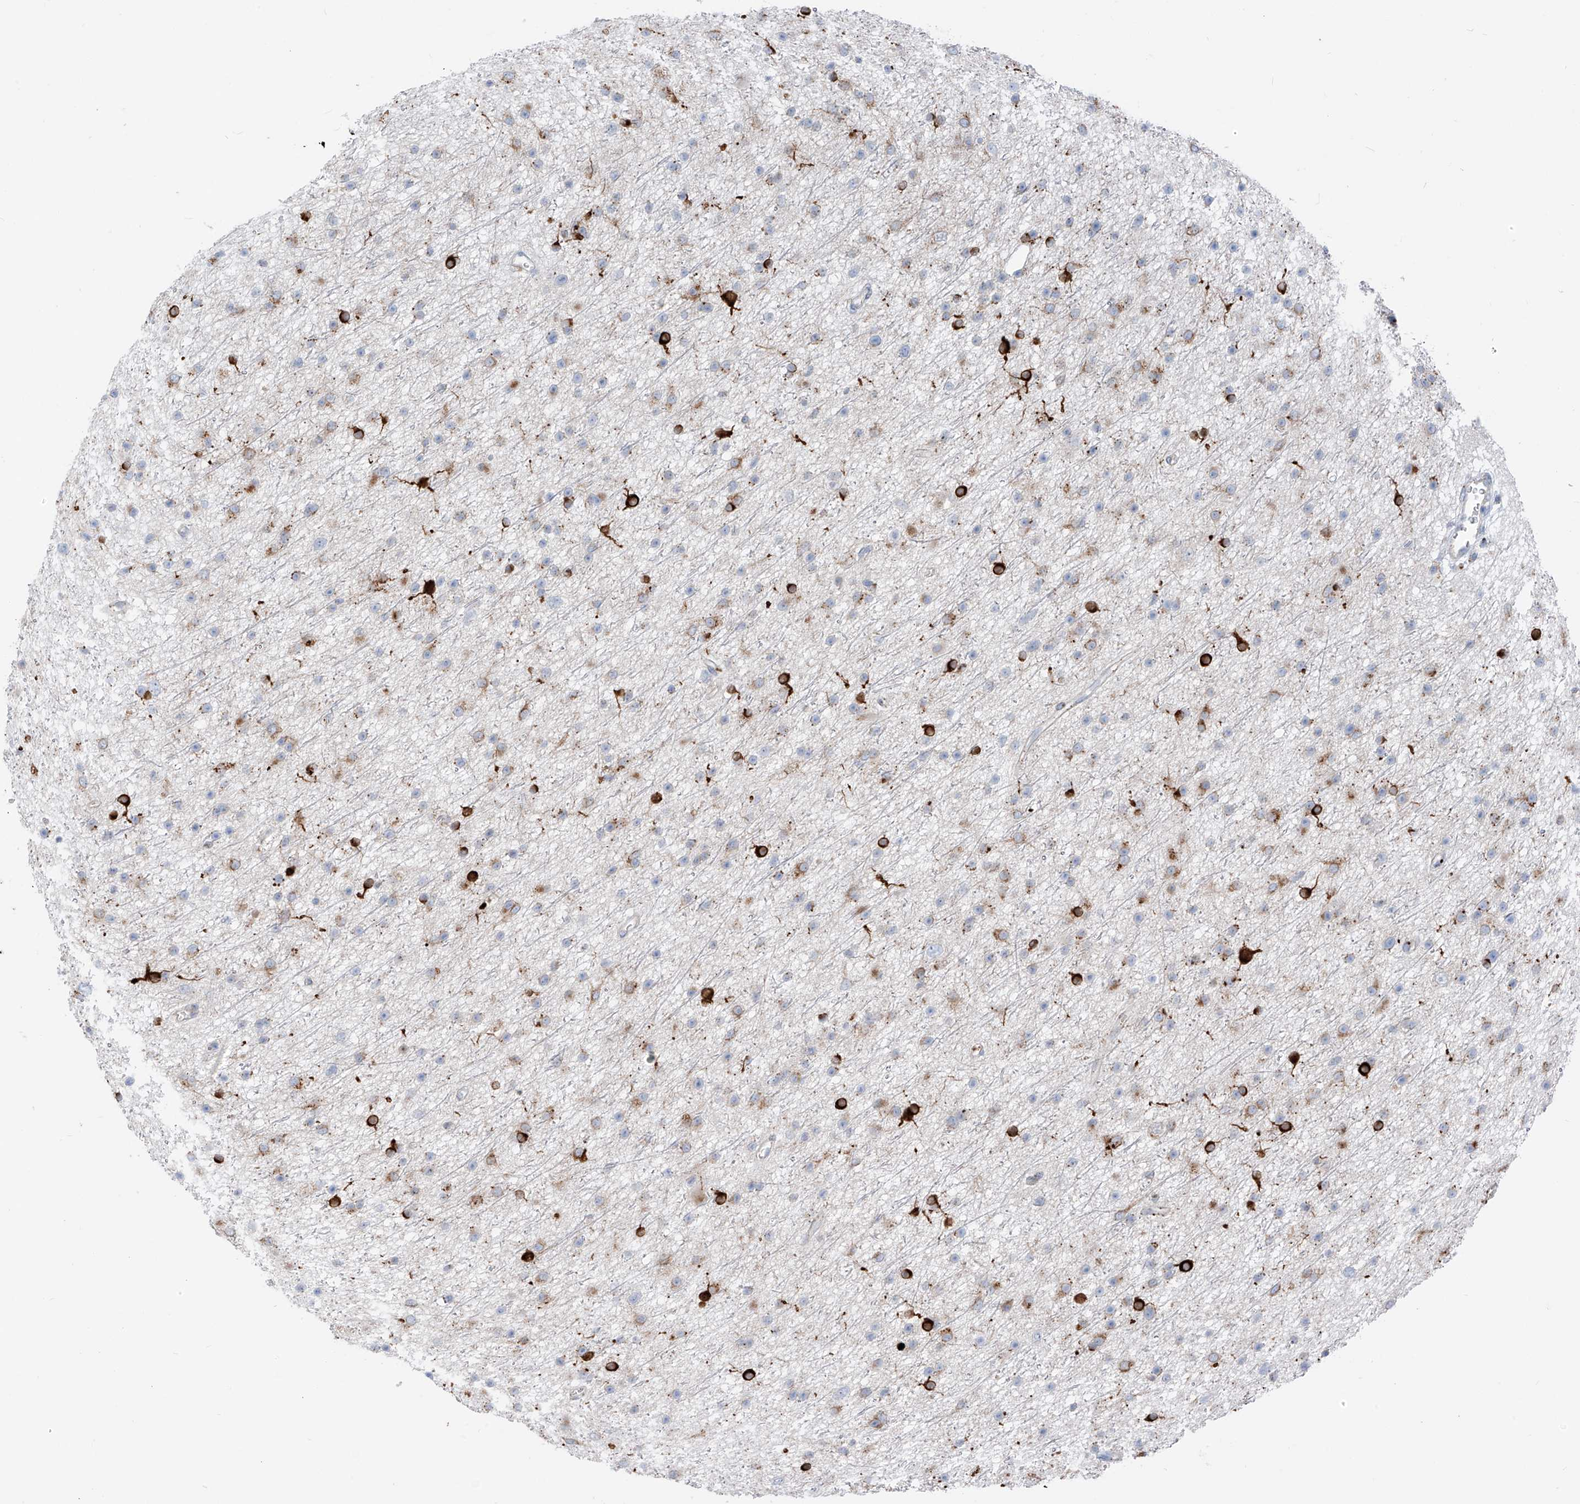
{"staining": {"intensity": "moderate", "quantity": "25%-75%", "location": "cytoplasmic/membranous"}, "tissue": "glioma", "cell_type": "Tumor cells", "image_type": "cancer", "snomed": [{"axis": "morphology", "description": "Glioma, malignant, Low grade"}, {"axis": "topography", "description": "Cerebral cortex"}], "caption": "Approximately 25%-75% of tumor cells in human glioma demonstrate moderate cytoplasmic/membranous protein positivity as visualized by brown immunohistochemical staining.", "gene": "GPR137C", "patient": {"sex": "female", "age": 39}}